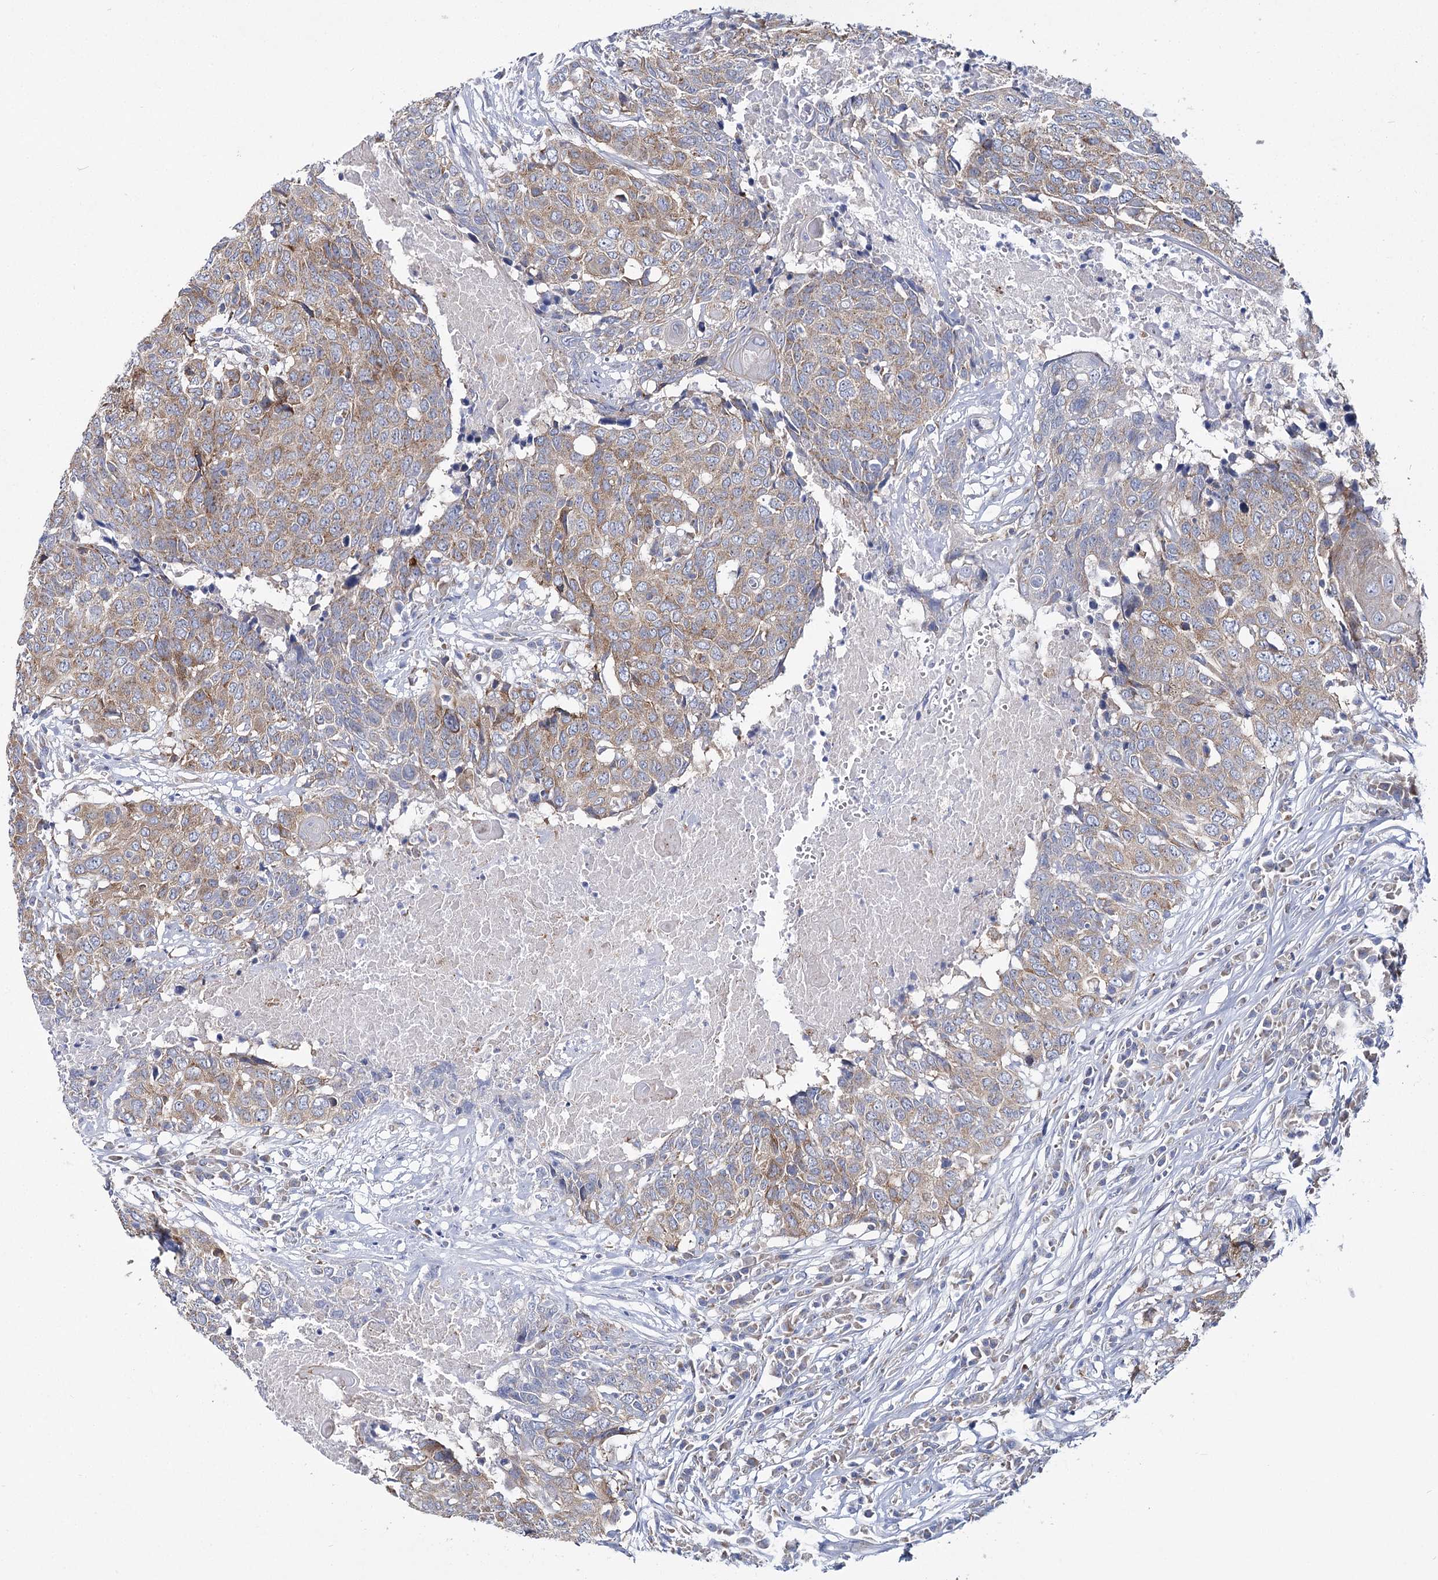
{"staining": {"intensity": "weak", "quantity": ">75%", "location": "cytoplasmic/membranous"}, "tissue": "head and neck cancer", "cell_type": "Tumor cells", "image_type": "cancer", "snomed": [{"axis": "morphology", "description": "Squamous cell carcinoma, NOS"}, {"axis": "topography", "description": "Head-Neck"}], "caption": "Protein expression analysis of human head and neck cancer (squamous cell carcinoma) reveals weak cytoplasmic/membranous positivity in about >75% of tumor cells.", "gene": "THUMPD3", "patient": {"sex": "male", "age": 66}}